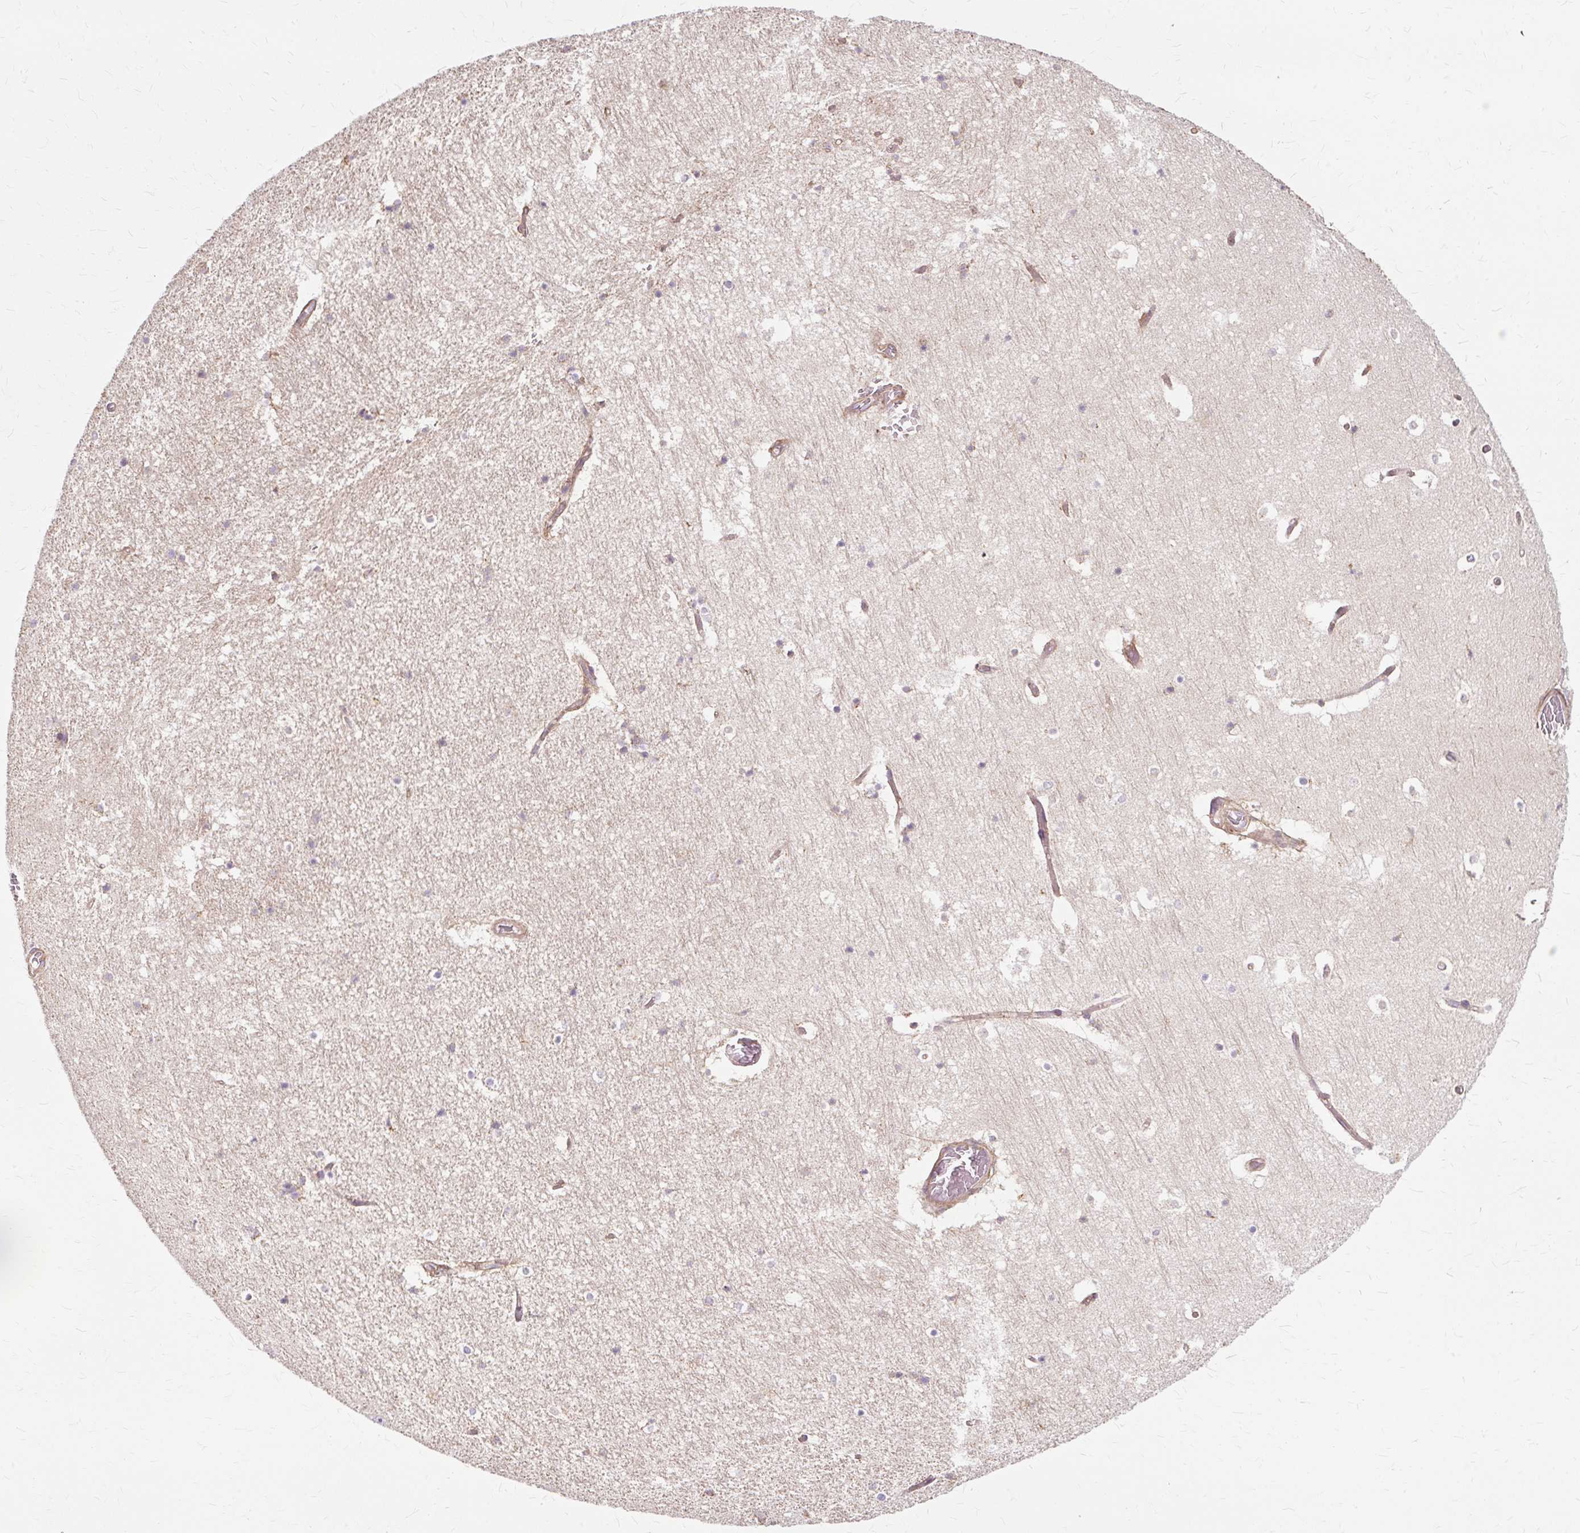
{"staining": {"intensity": "negative", "quantity": "none", "location": "none"}, "tissue": "hippocampus", "cell_type": "Glial cells", "image_type": "normal", "snomed": [{"axis": "morphology", "description": "Normal tissue, NOS"}, {"axis": "topography", "description": "Hippocampus"}], "caption": "This is a histopathology image of IHC staining of unremarkable hippocampus, which shows no staining in glial cells.", "gene": "TSPAN8", "patient": {"sex": "female", "age": 52}}